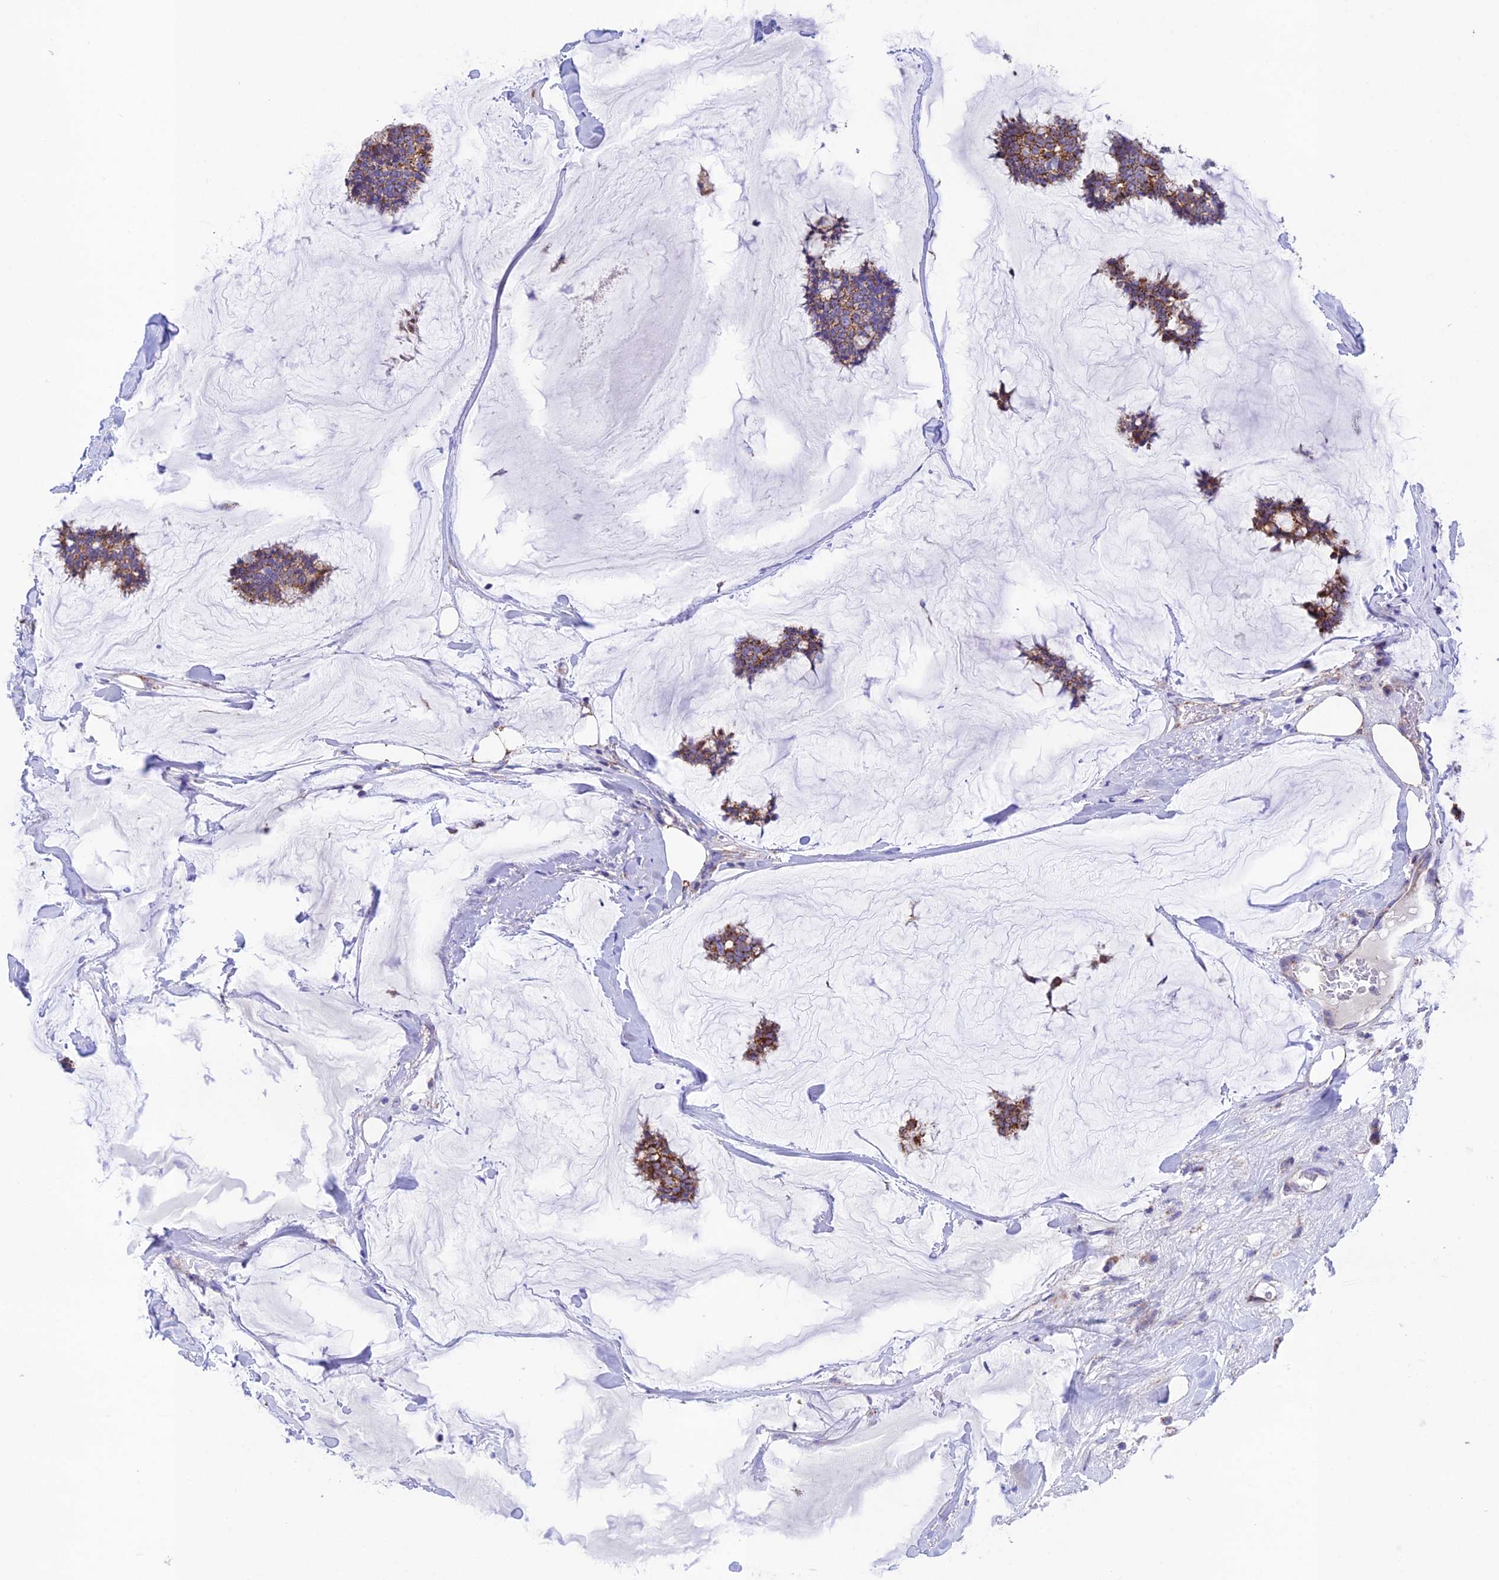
{"staining": {"intensity": "moderate", "quantity": ">75%", "location": "cytoplasmic/membranous"}, "tissue": "breast cancer", "cell_type": "Tumor cells", "image_type": "cancer", "snomed": [{"axis": "morphology", "description": "Duct carcinoma"}, {"axis": "topography", "description": "Breast"}], "caption": "High-magnification brightfield microscopy of breast intraductal carcinoma stained with DAB (brown) and counterstained with hematoxylin (blue). tumor cells exhibit moderate cytoplasmic/membranous expression is appreciated in about>75% of cells.", "gene": "HSDL2", "patient": {"sex": "female", "age": 93}}